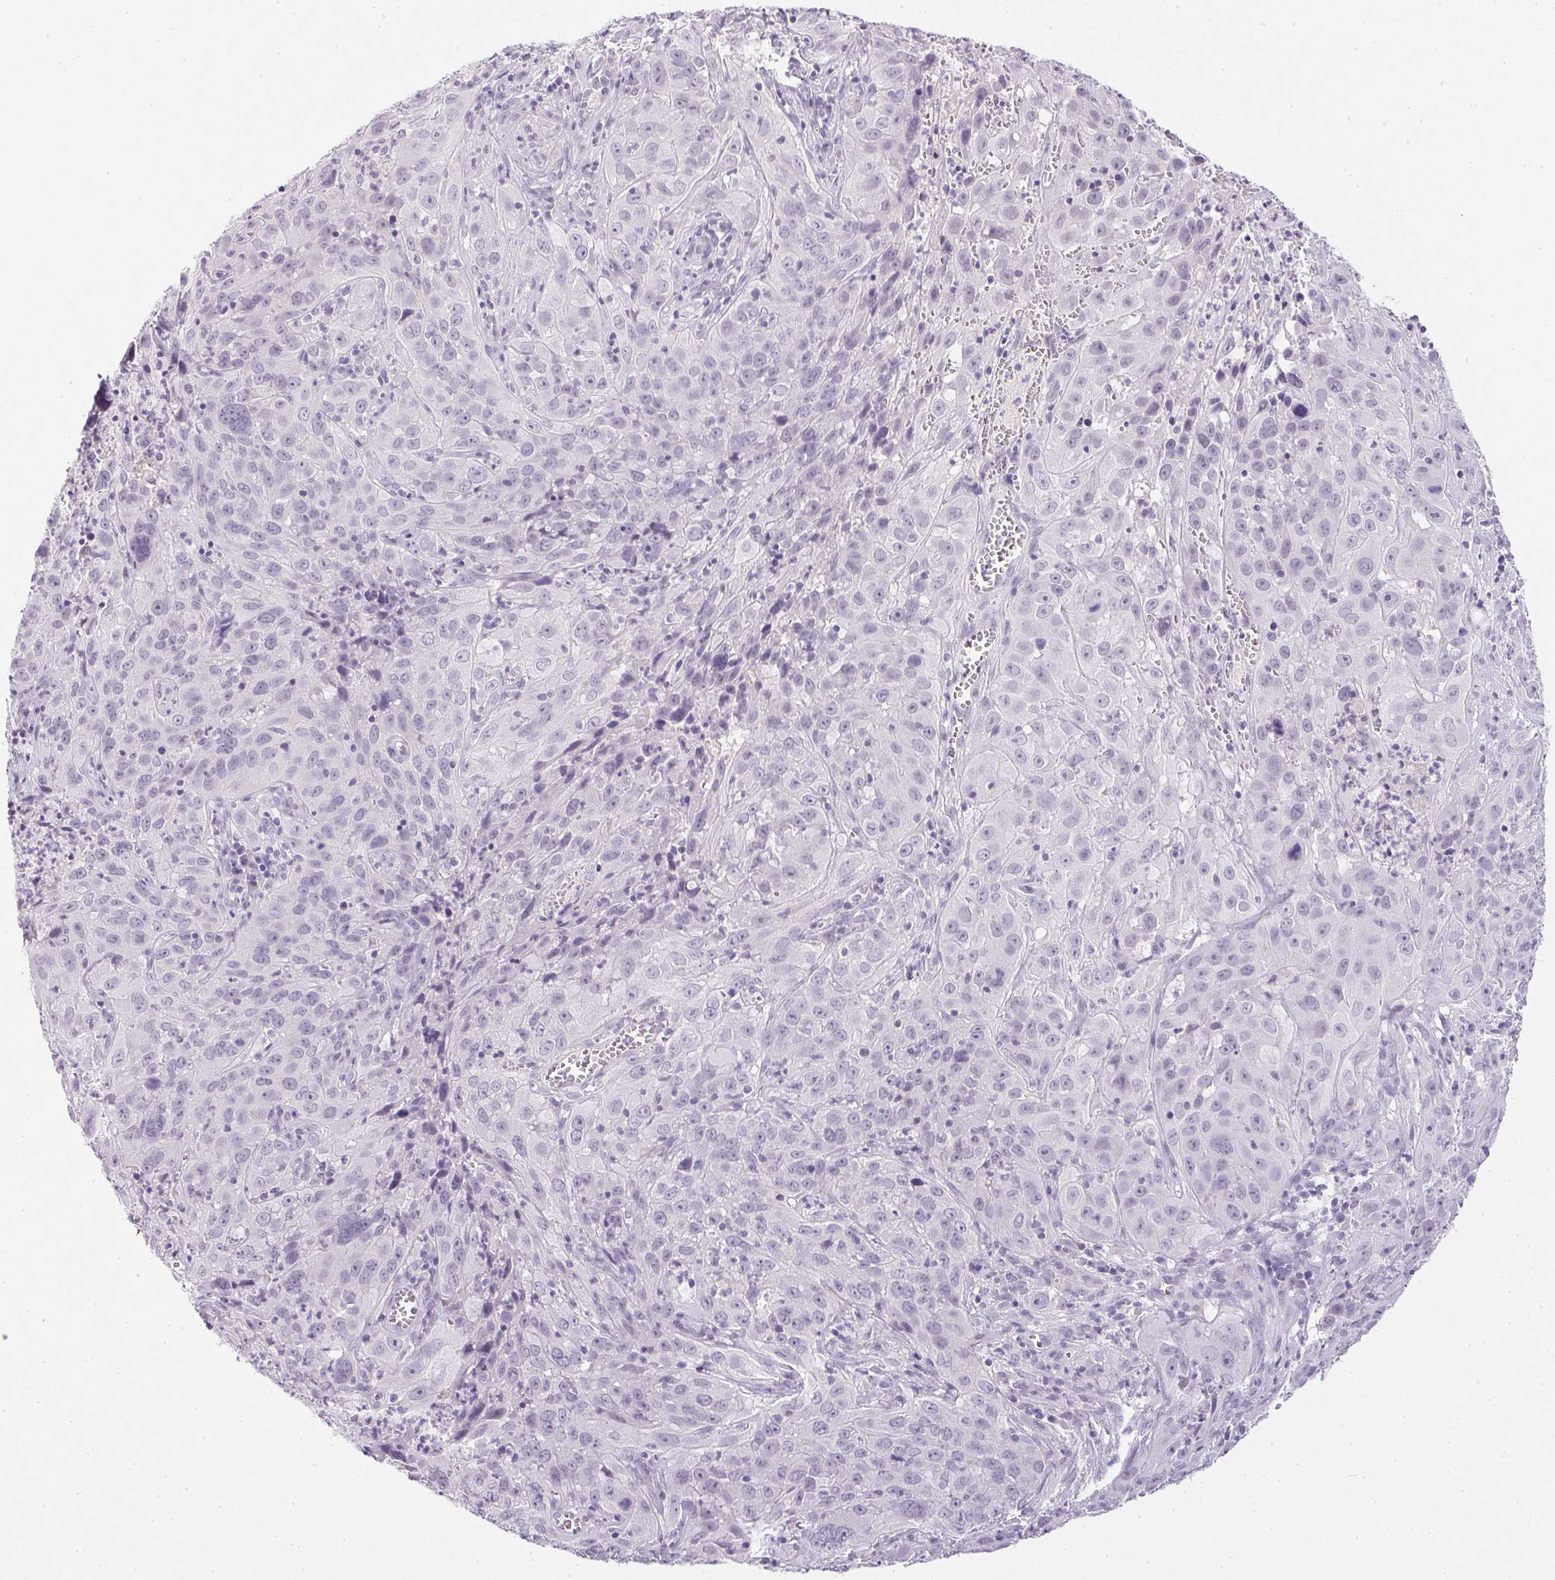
{"staining": {"intensity": "negative", "quantity": "none", "location": "none"}, "tissue": "cervical cancer", "cell_type": "Tumor cells", "image_type": "cancer", "snomed": [{"axis": "morphology", "description": "Squamous cell carcinoma, NOS"}, {"axis": "topography", "description": "Cervix"}], "caption": "A micrograph of human cervical cancer is negative for staining in tumor cells.", "gene": "PRL", "patient": {"sex": "female", "age": 32}}